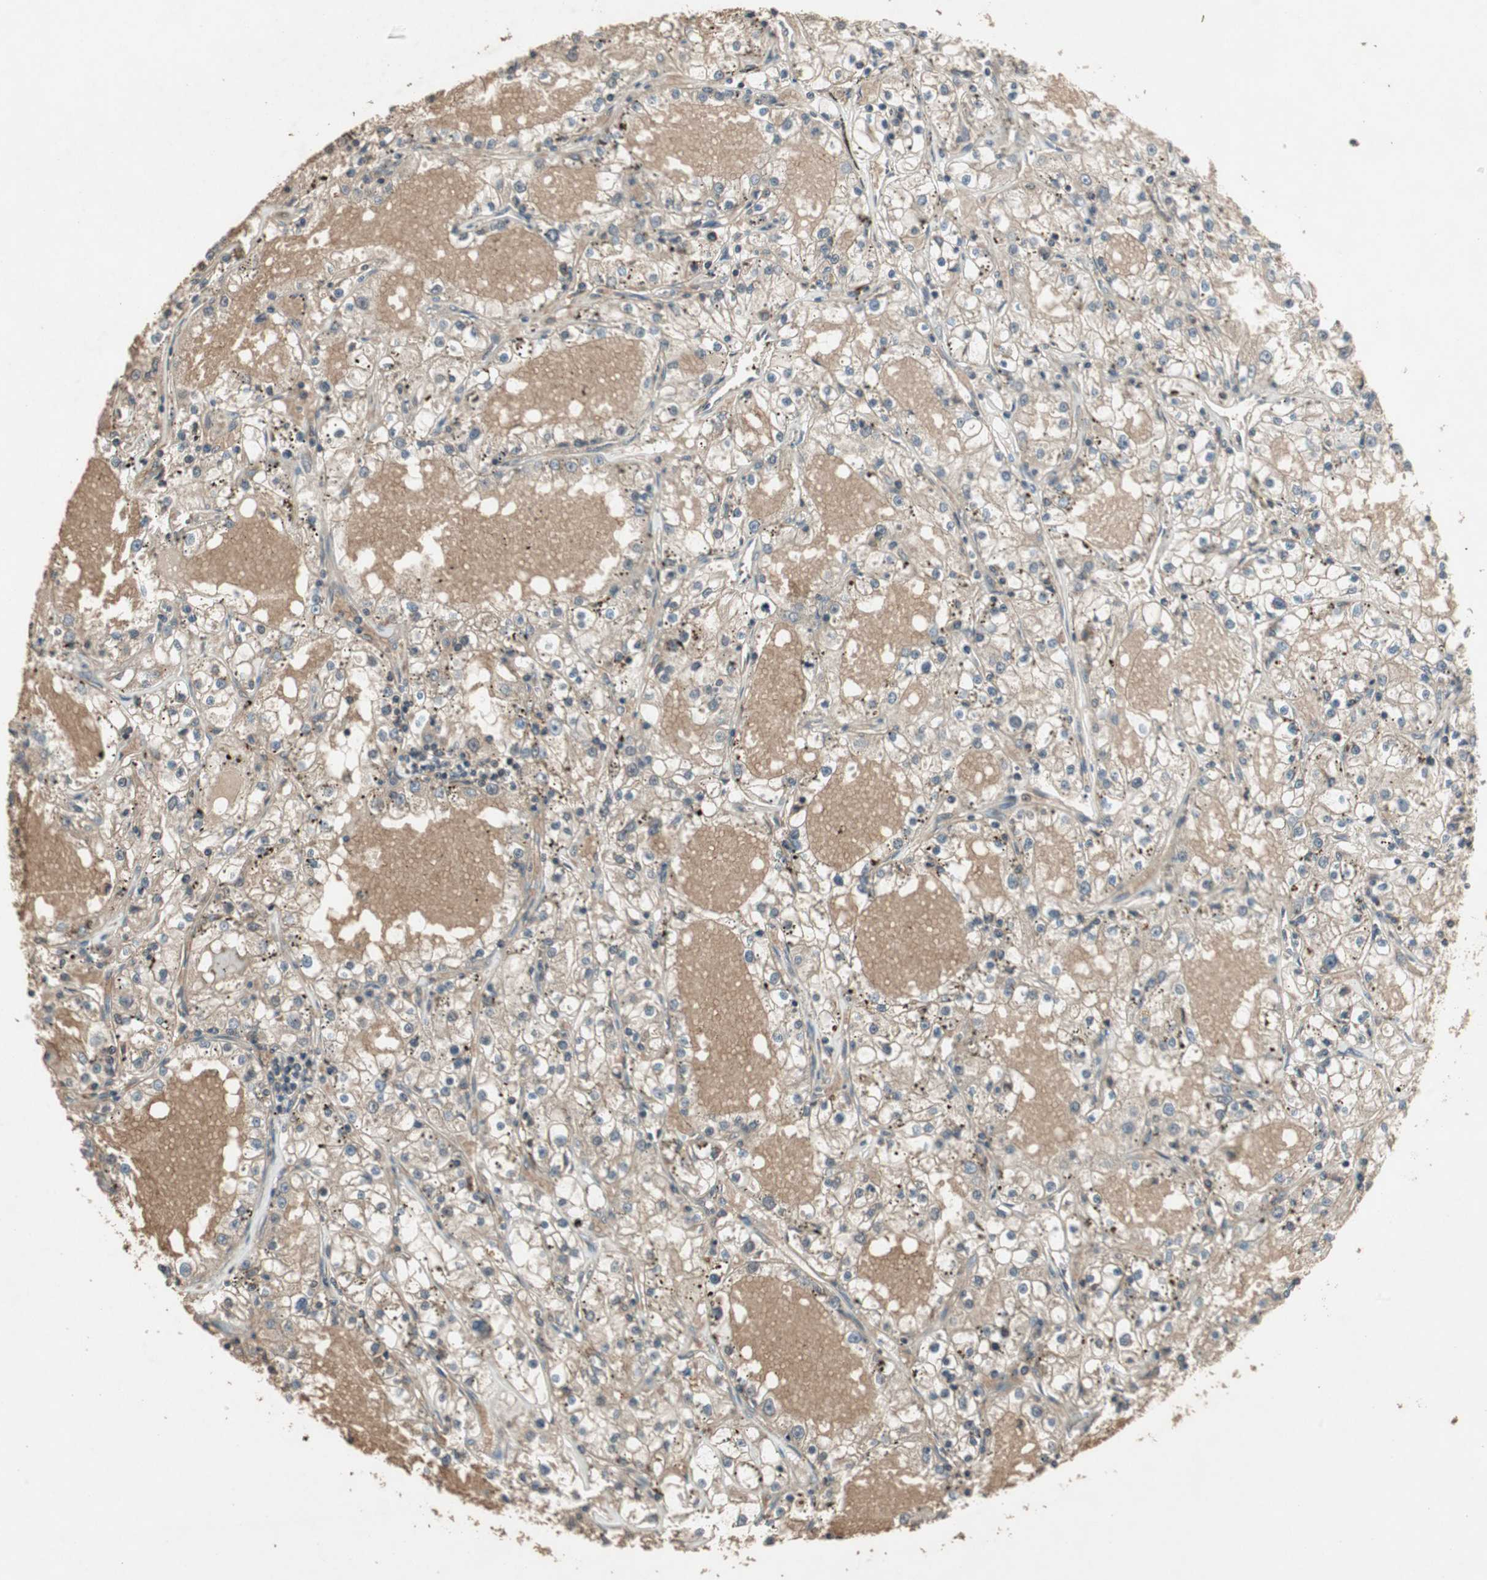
{"staining": {"intensity": "weak", "quantity": ">75%", "location": "cytoplasmic/membranous"}, "tissue": "renal cancer", "cell_type": "Tumor cells", "image_type": "cancer", "snomed": [{"axis": "morphology", "description": "Adenocarcinoma, NOS"}, {"axis": "topography", "description": "Kidney"}], "caption": "High-magnification brightfield microscopy of renal adenocarcinoma stained with DAB (3,3'-diaminobenzidine) (brown) and counterstained with hematoxylin (blue). tumor cells exhibit weak cytoplasmic/membranous staining is seen in approximately>75% of cells.", "gene": "UBAC1", "patient": {"sex": "male", "age": 56}}